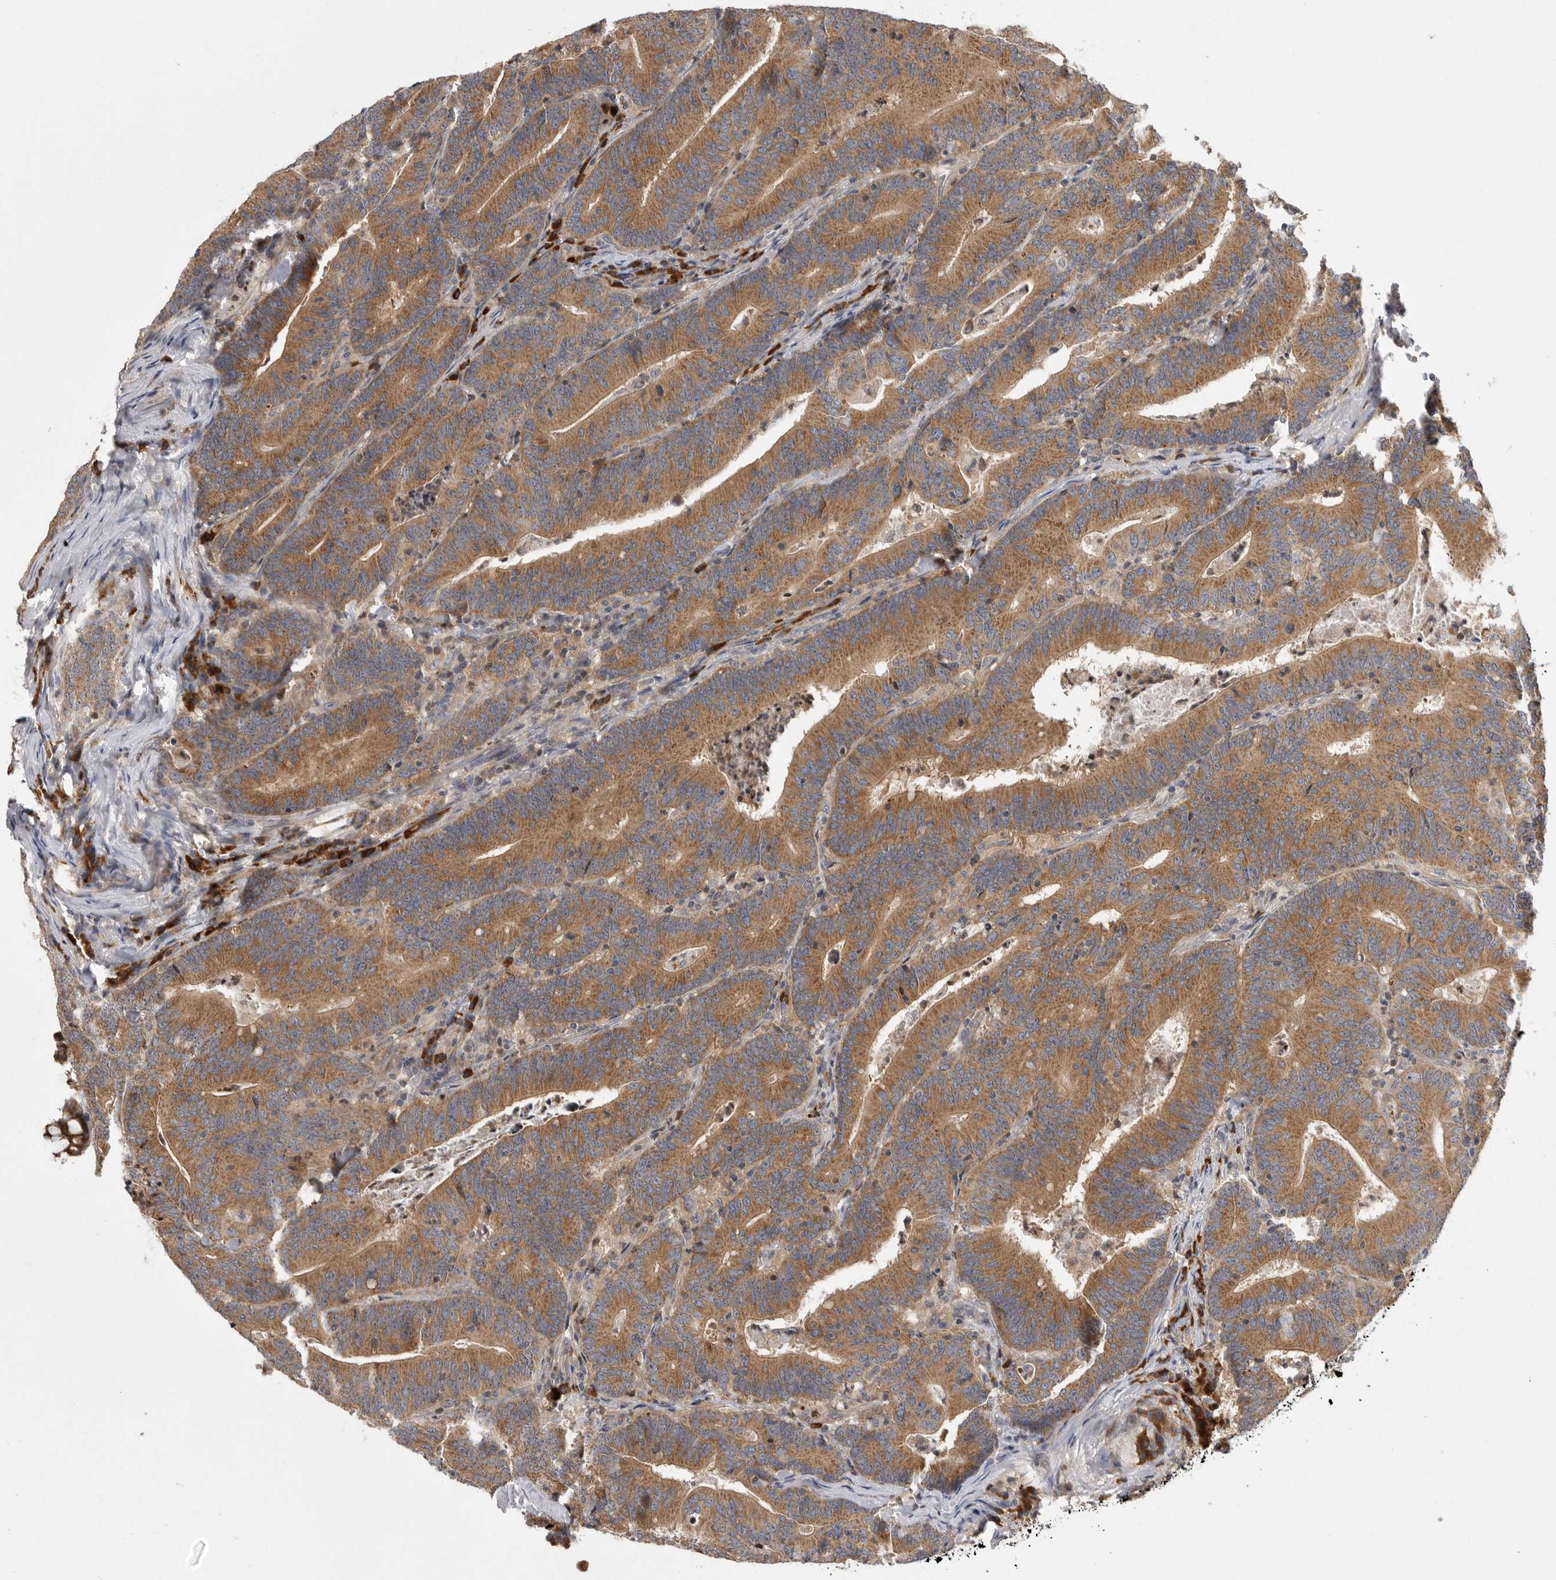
{"staining": {"intensity": "moderate", "quantity": ">75%", "location": "cytoplasmic/membranous"}, "tissue": "colorectal cancer", "cell_type": "Tumor cells", "image_type": "cancer", "snomed": [{"axis": "morphology", "description": "Adenocarcinoma, NOS"}, {"axis": "topography", "description": "Colon"}], "caption": "Colorectal cancer stained for a protein (brown) reveals moderate cytoplasmic/membranous positive positivity in approximately >75% of tumor cells.", "gene": "OXR1", "patient": {"sex": "female", "age": 66}}